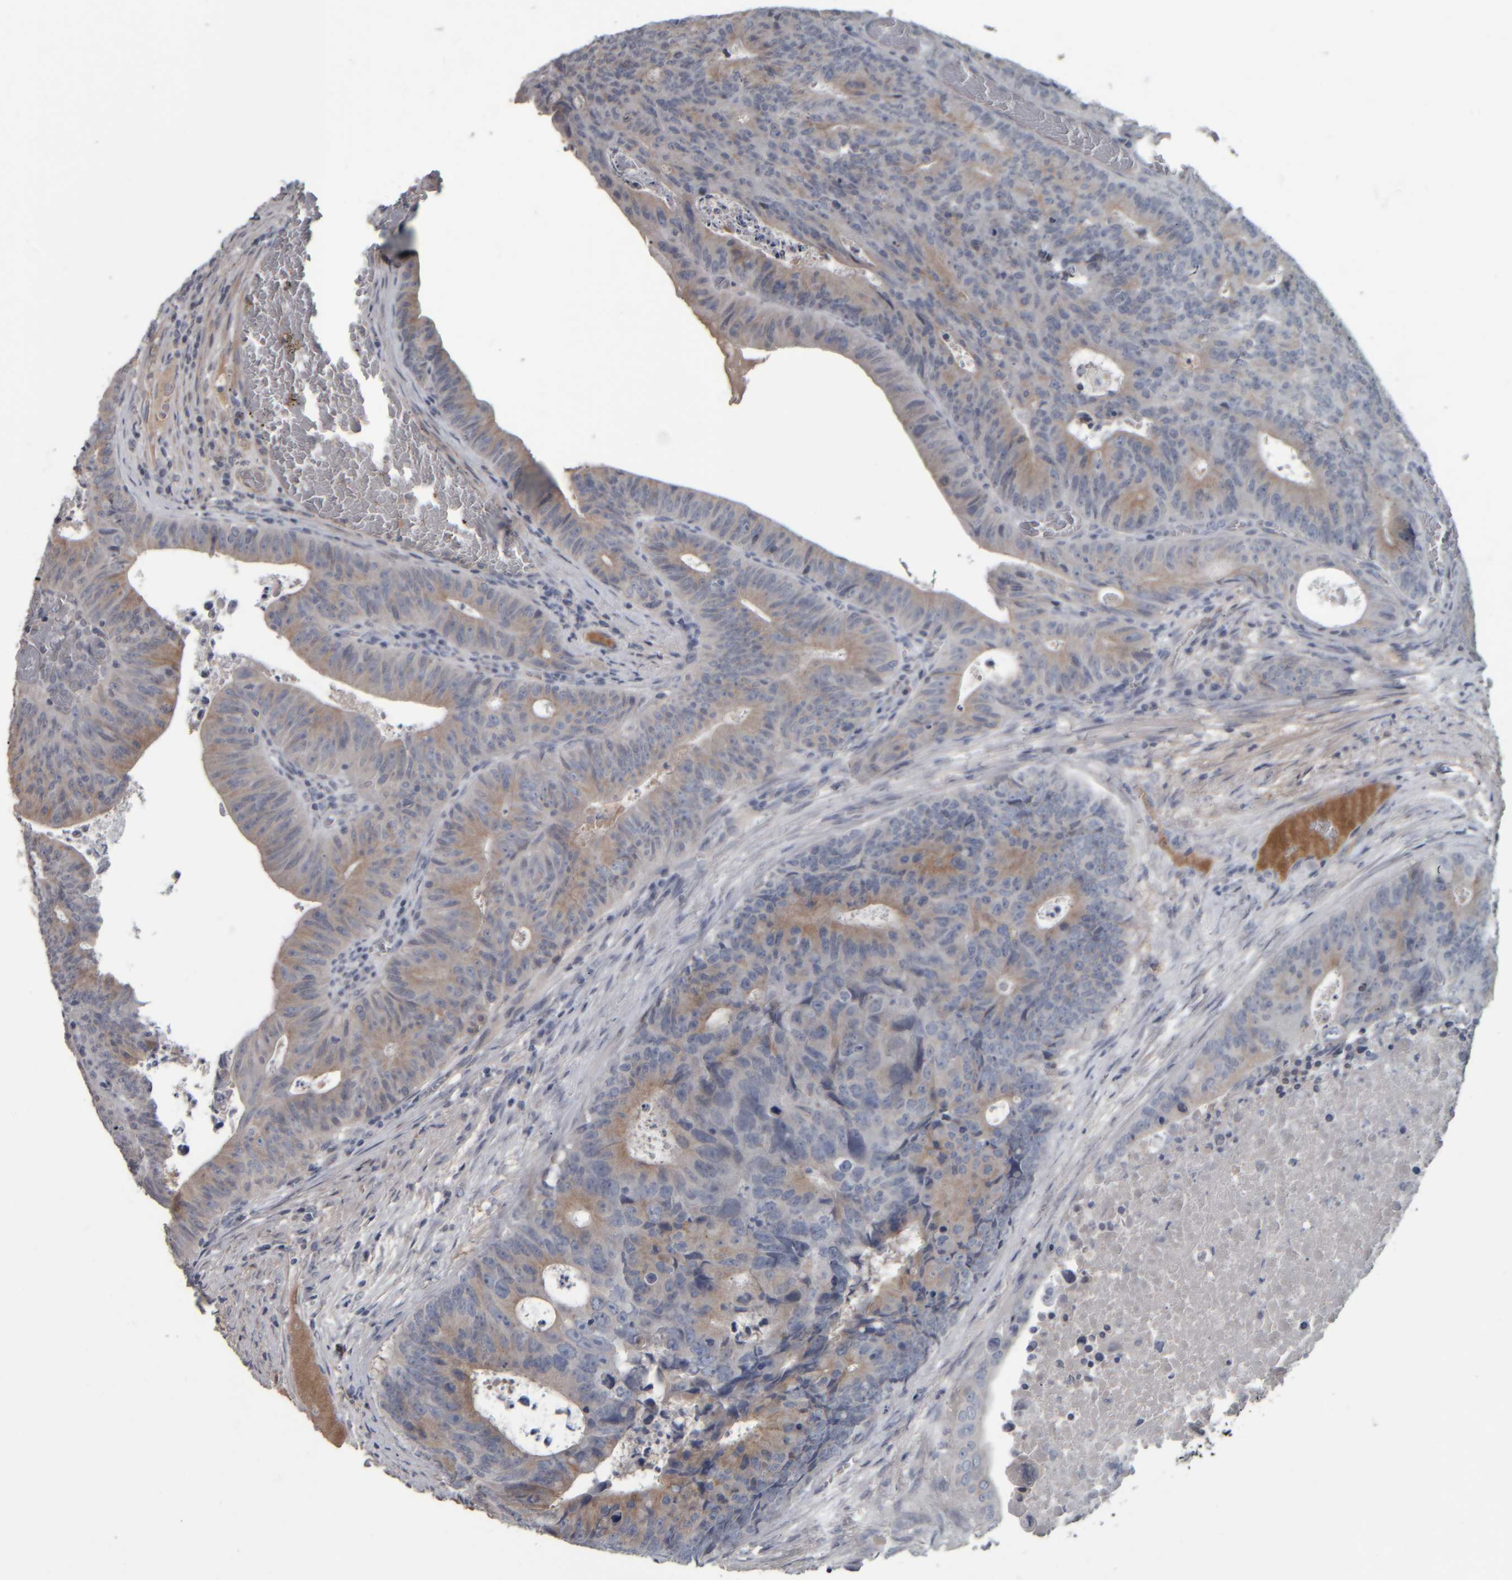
{"staining": {"intensity": "weak", "quantity": "25%-75%", "location": "cytoplasmic/membranous"}, "tissue": "colorectal cancer", "cell_type": "Tumor cells", "image_type": "cancer", "snomed": [{"axis": "morphology", "description": "Adenocarcinoma, NOS"}, {"axis": "topography", "description": "Colon"}], "caption": "Protein expression analysis of colorectal adenocarcinoma displays weak cytoplasmic/membranous expression in about 25%-75% of tumor cells. Using DAB (brown) and hematoxylin (blue) stains, captured at high magnification using brightfield microscopy.", "gene": "CAVIN4", "patient": {"sex": "male", "age": 87}}